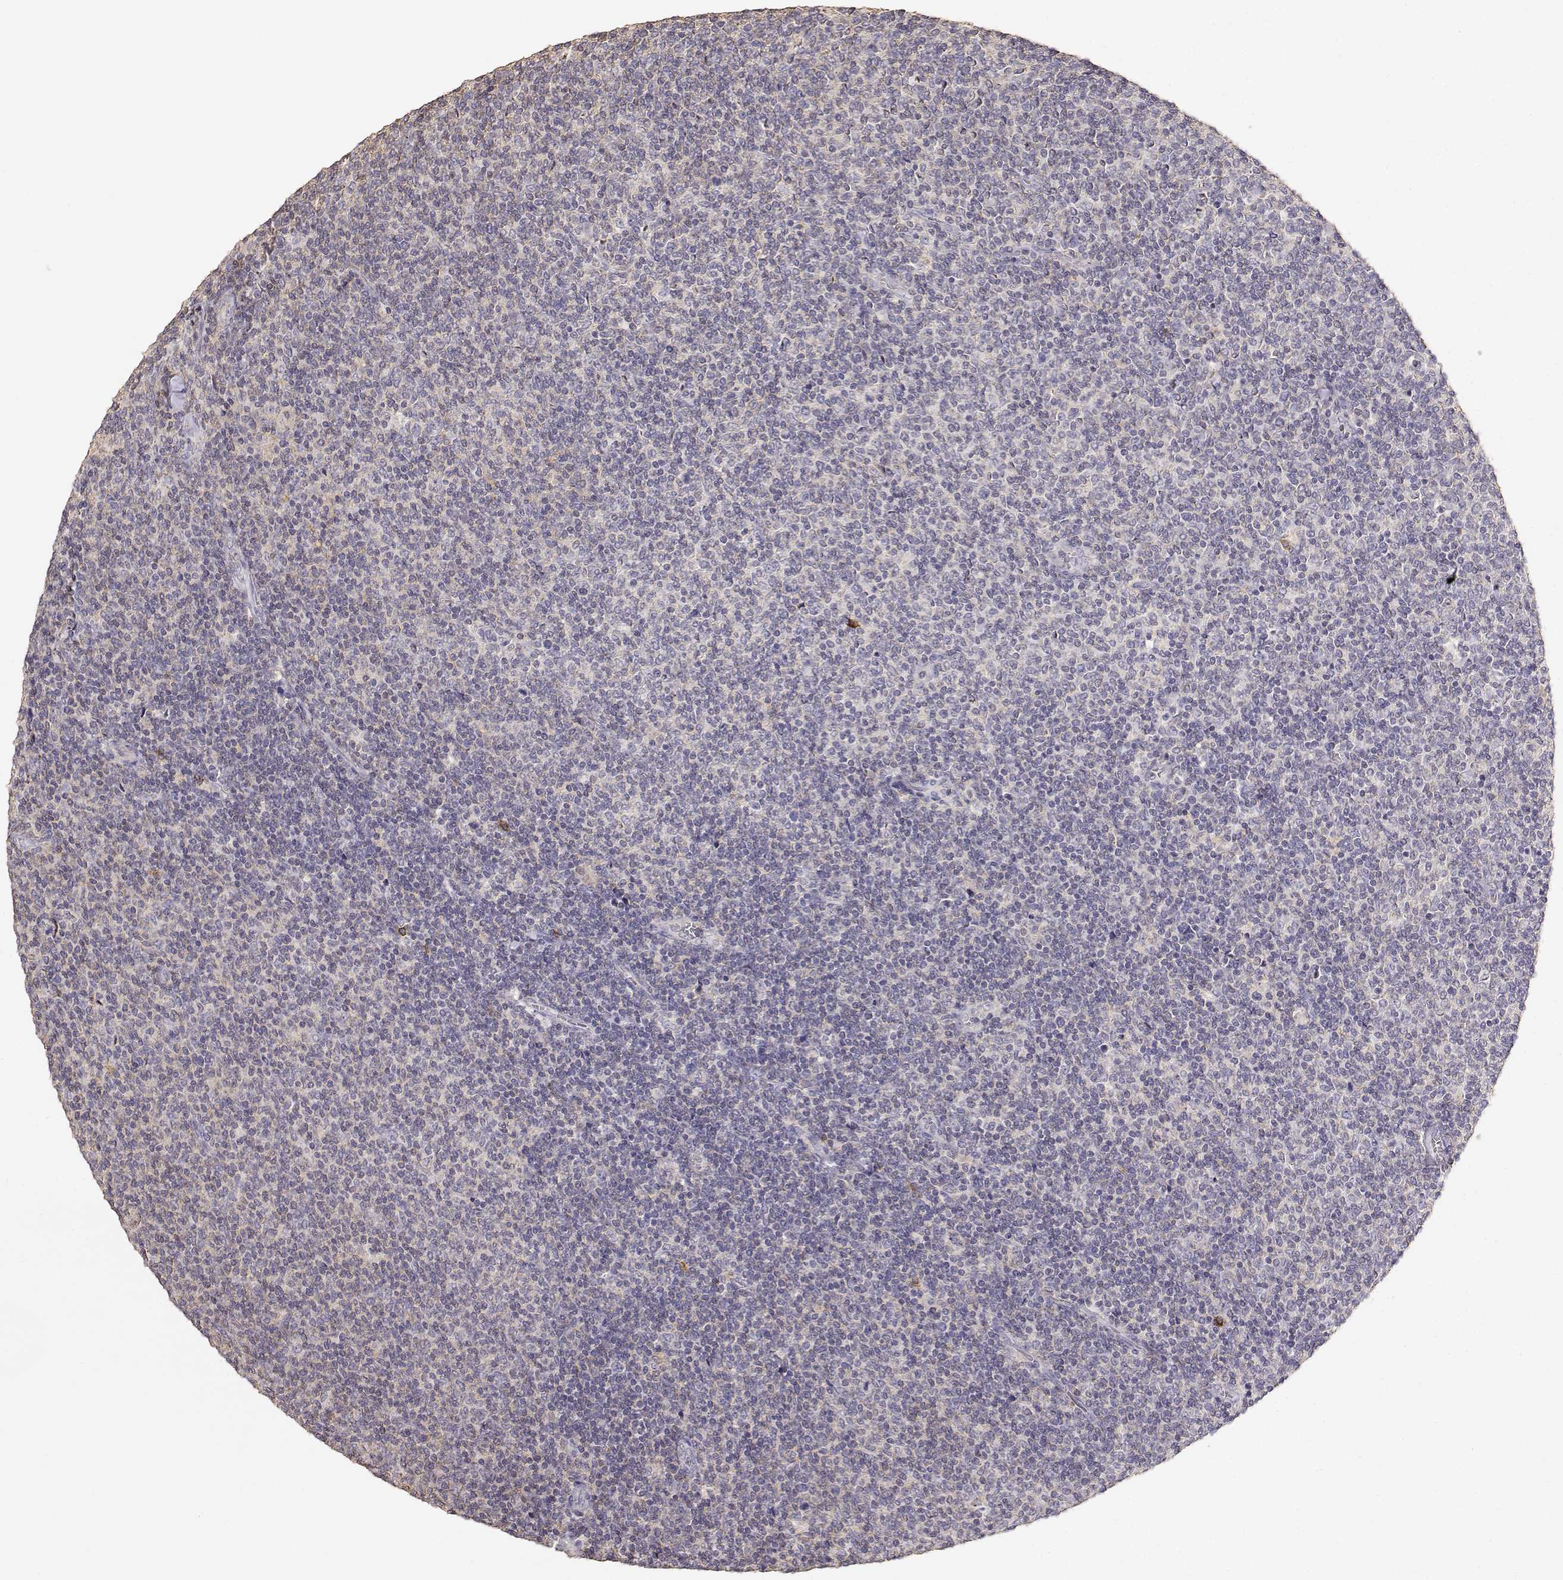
{"staining": {"intensity": "negative", "quantity": "none", "location": "none"}, "tissue": "lymphoma", "cell_type": "Tumor cells", "image_type": "cancer", "snomed": [{"axis": "morphology", "description": "Malignant lymphoma, non-Hodgkin's type, Low grade"}, {"axis": "topography", "description": "Lymph node"}], "caption": "This is an IHC image of malignant lymphoma, non-Hodgkin's type (low-grade). There is no staining in tumor cells.", "gene": "TNFRSF10C", "patient": {"sex": "male", "age": 52}}